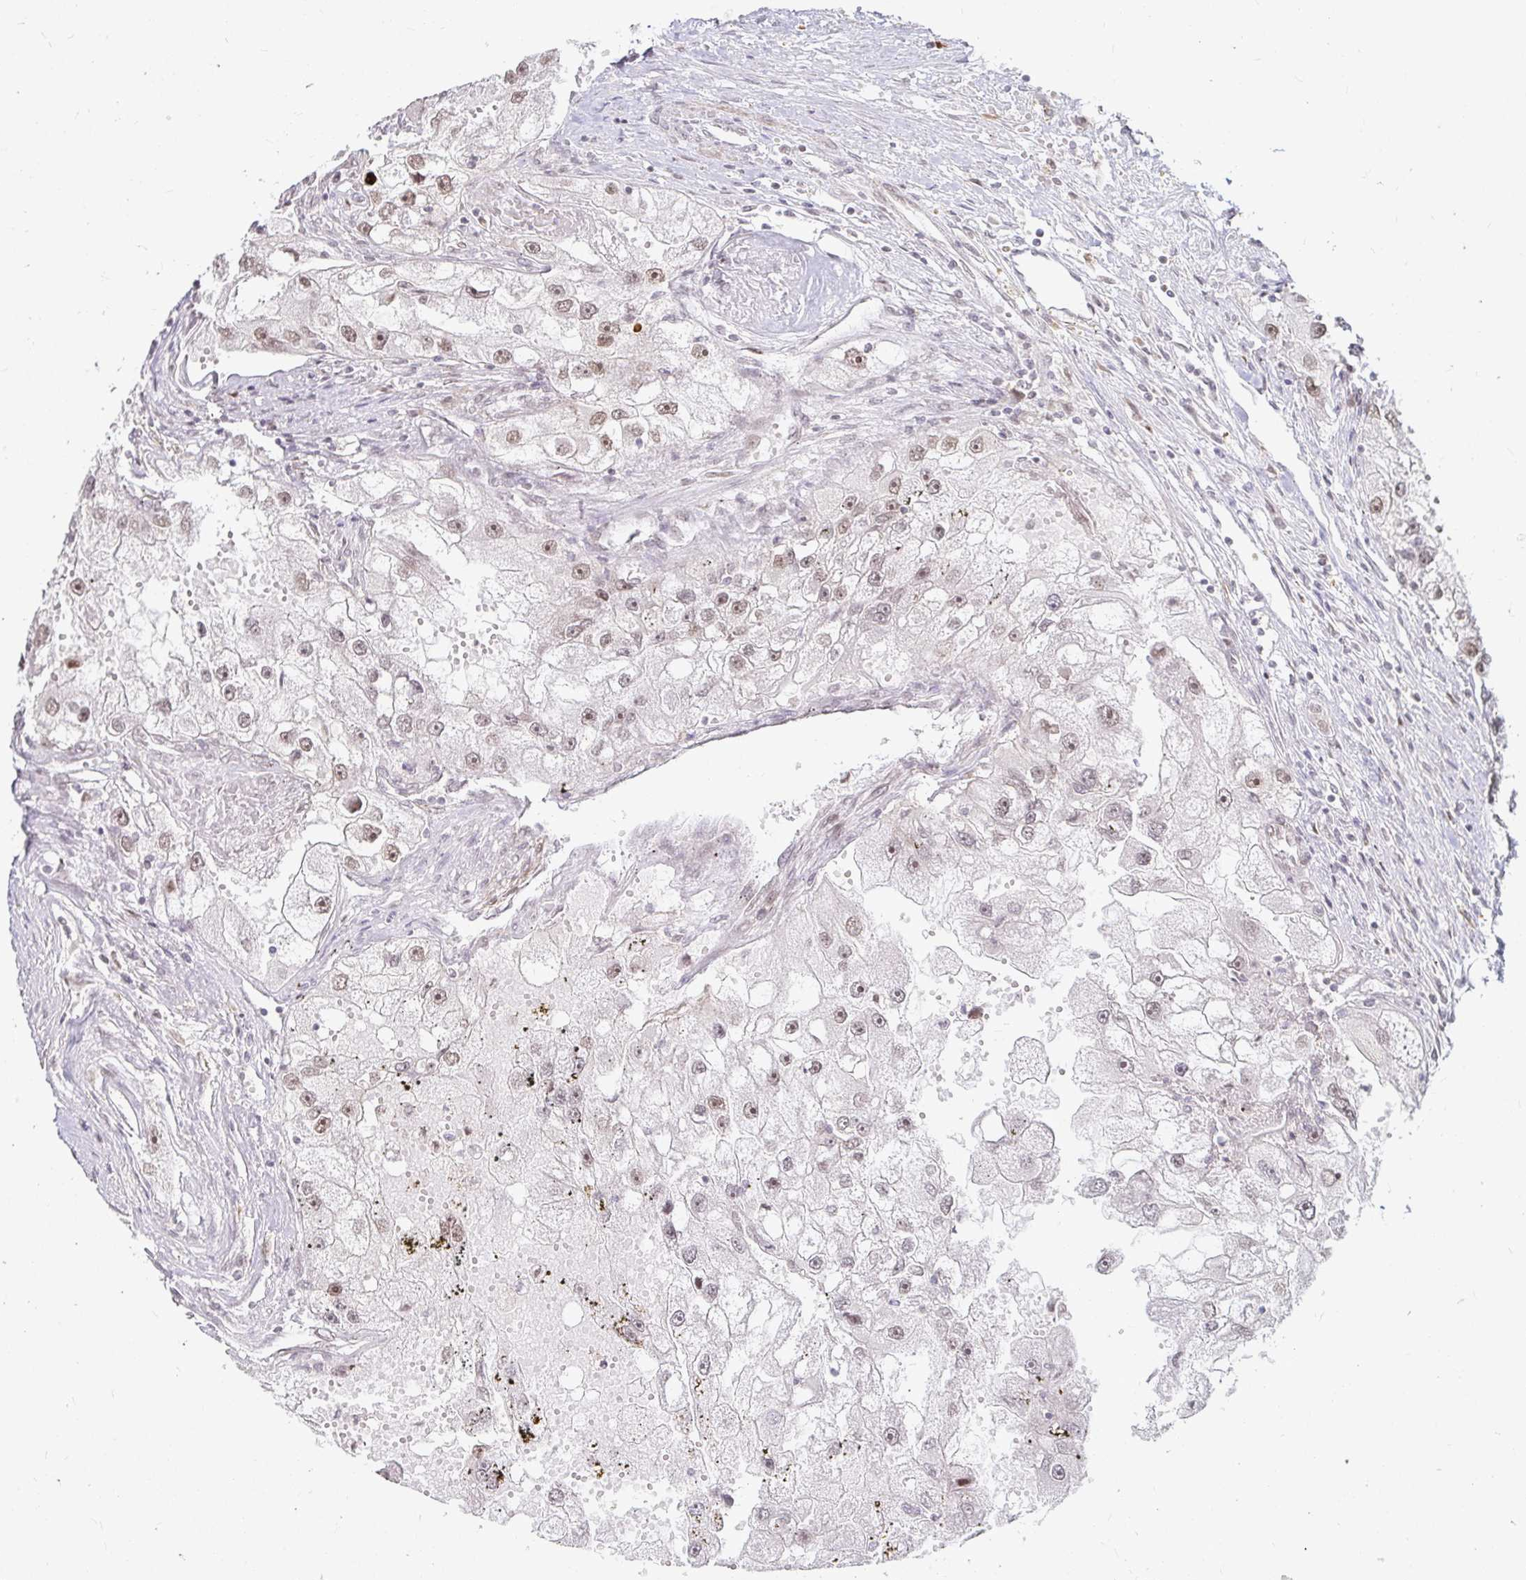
{"staining": {"intensity": "weak", "quantity": ">75%", "location": "nuclear"}, "tissue": "renal cancer", "cell_type": "Tumor cells", "image_type": "cancer", "snomed": [{"axis": "morphology", "description": "Adenocarcinoma, NOS"}, {"axis": "topography", "description": "Kidney"}], "caption": "IHC micrograph of neoplastic tissue: human renal cancer stained using IHC exhibits low levels of weak protein expression localized specifically in the nuclear of tumor cells, appearing as a nuclear brown color.", "gene": "HNRNPU", "patient": {"sex": "male", "age": 63}}